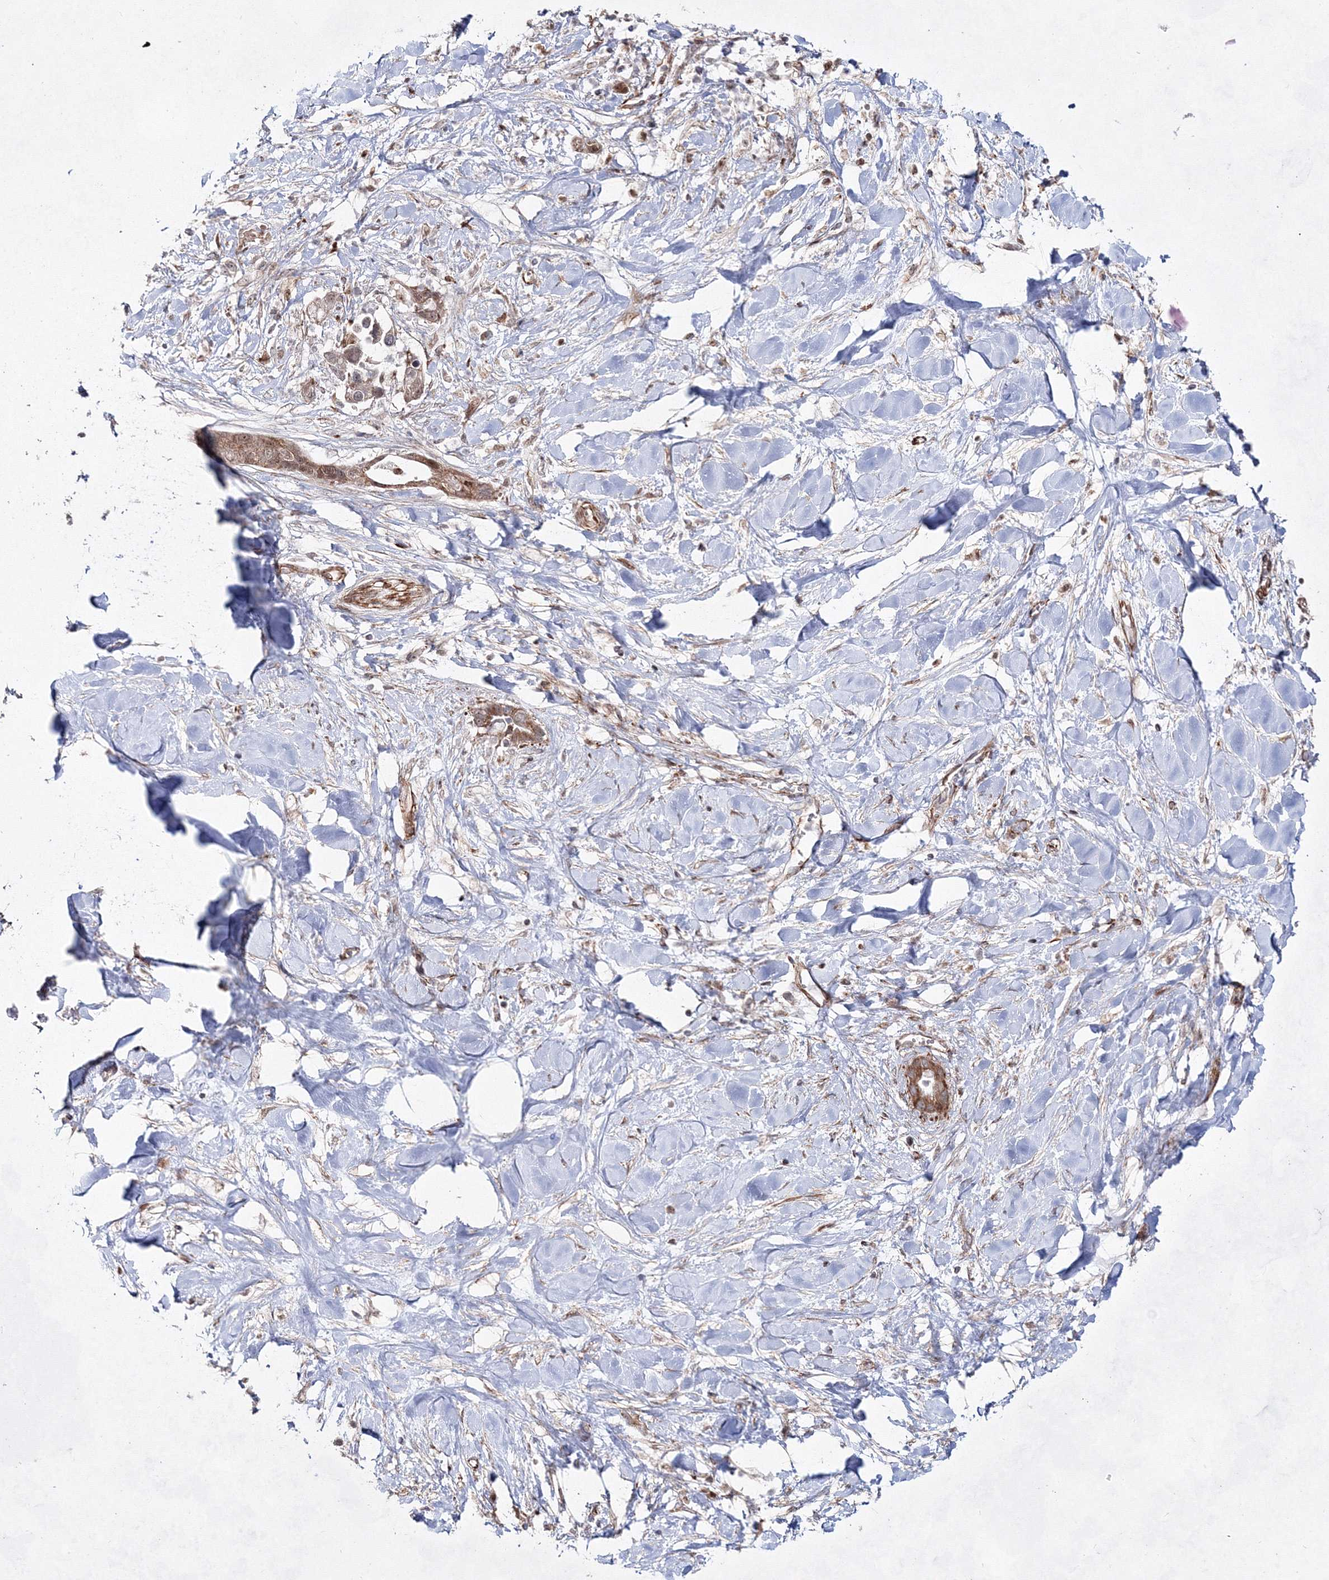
{"staining": {"intensity": "moderate", "quantity": ">75%", "location": "cytoplasmic/membranous"}, "tissue": "liver cancer", "cell_type": "Tumor cells", "image_type": "cancer", "snomed": [{"axis": "morphology", "description": "Cholangiocarcinoma"}, {"axis": "topography", "description": "Liver"}], "caption": "The photomicrograph demonstrates staining of liver cholangiocarcinoma, revealing moderate cytoplasmic/membranous protein staining (brown color) within tumor cells.", "gene": "SNIP1", "patient": {"sex": "female", "age": 54}}